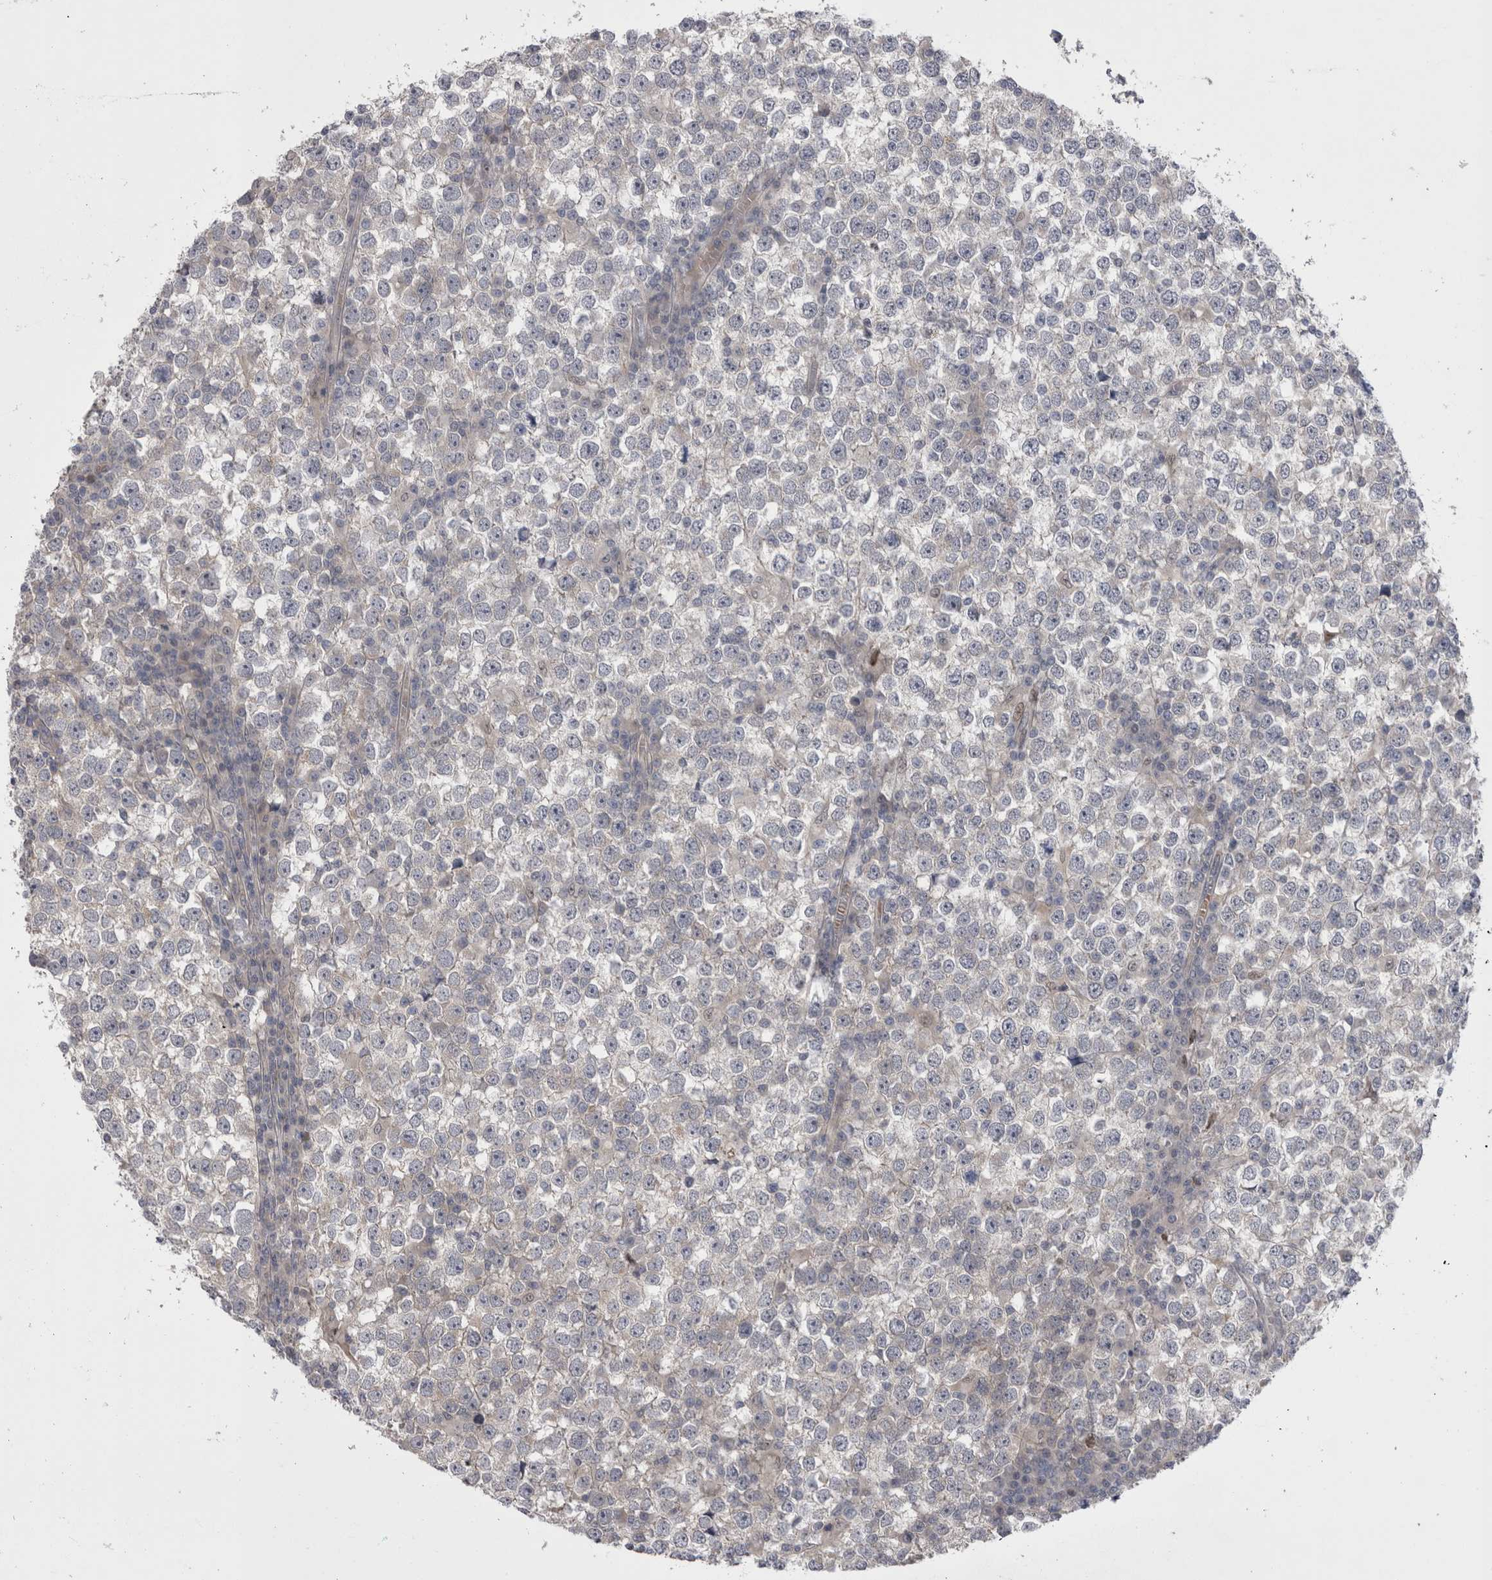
{"staining": {"intensity": "negative", "quantity": "none", "location": "none"}, "tissue": "testis cancer", "cell_type": "Tumor cells", "image_type": "cancer", "snomed": [{"axis": "morphology", "description": "Seminoma, NOS"}, {"axis": "topography", "description": "Testis"}], "caption": "An image of human testis cancer is negative for staining in tumor cells.", "gene": "NENF", "patient": {"sex": "male", "age": 65}}